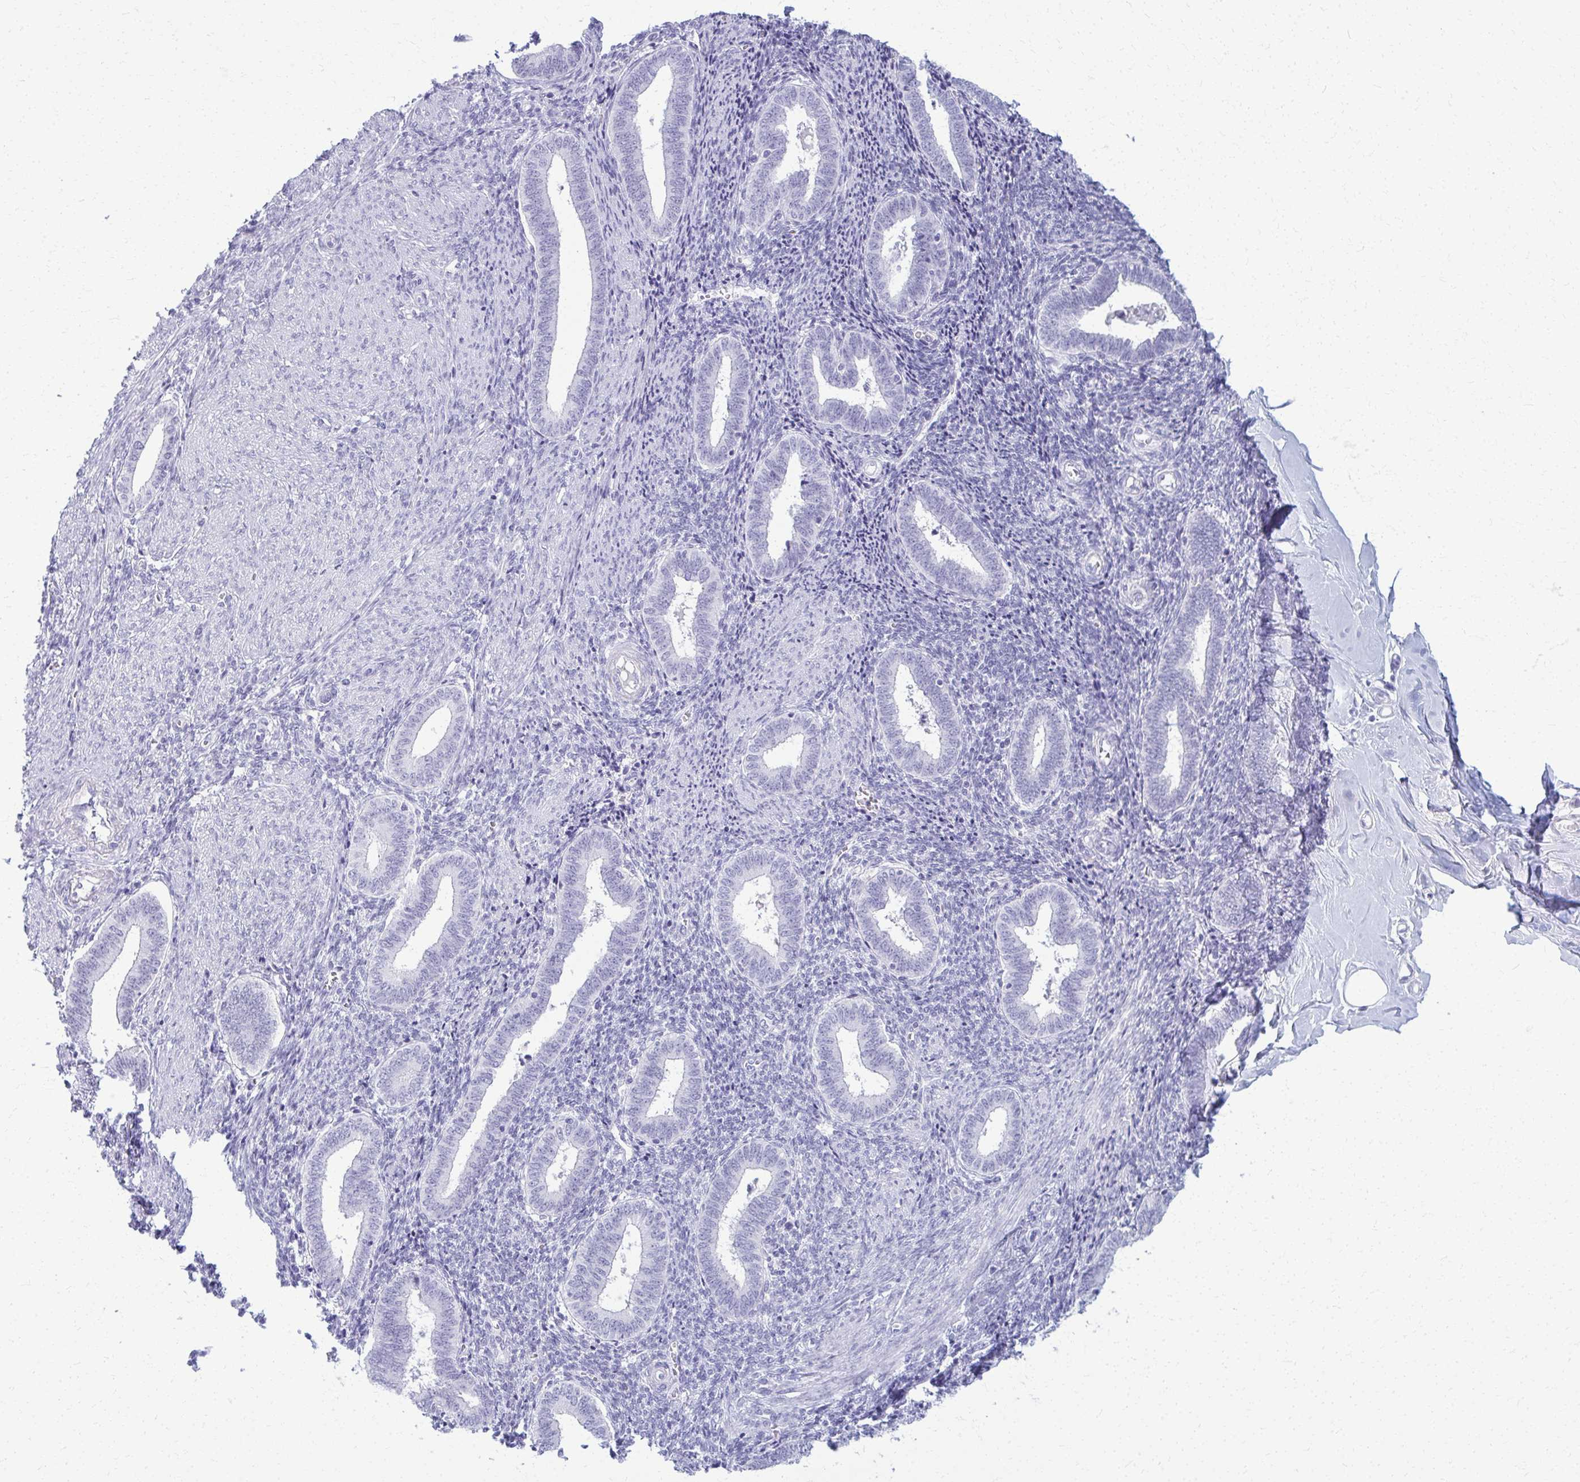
{"staining": {"intensity": "negative", "quantity": "none", "location": "none"}, "tissue": "endometrium", "cell_type": "Cells in endometrial stroma", "image_type": "normal", "snomed": [{"axis": "morphology", "description": "Normal tissue, NOS"}, {"axis": "topography", "description": "Endometrium"}], "caption": "Immunohistochemistry (IHC) of normal endometrium demonstrates no positivity in cells in endometrial stroma. The staining was performed using DAB to visualize the protein expression in brown, while the nuclei were stained in blue with hematoxylin (Magnification: 20x).", "gene": "ACSM2A", "patient": {"sex": "female", "age": 42}}